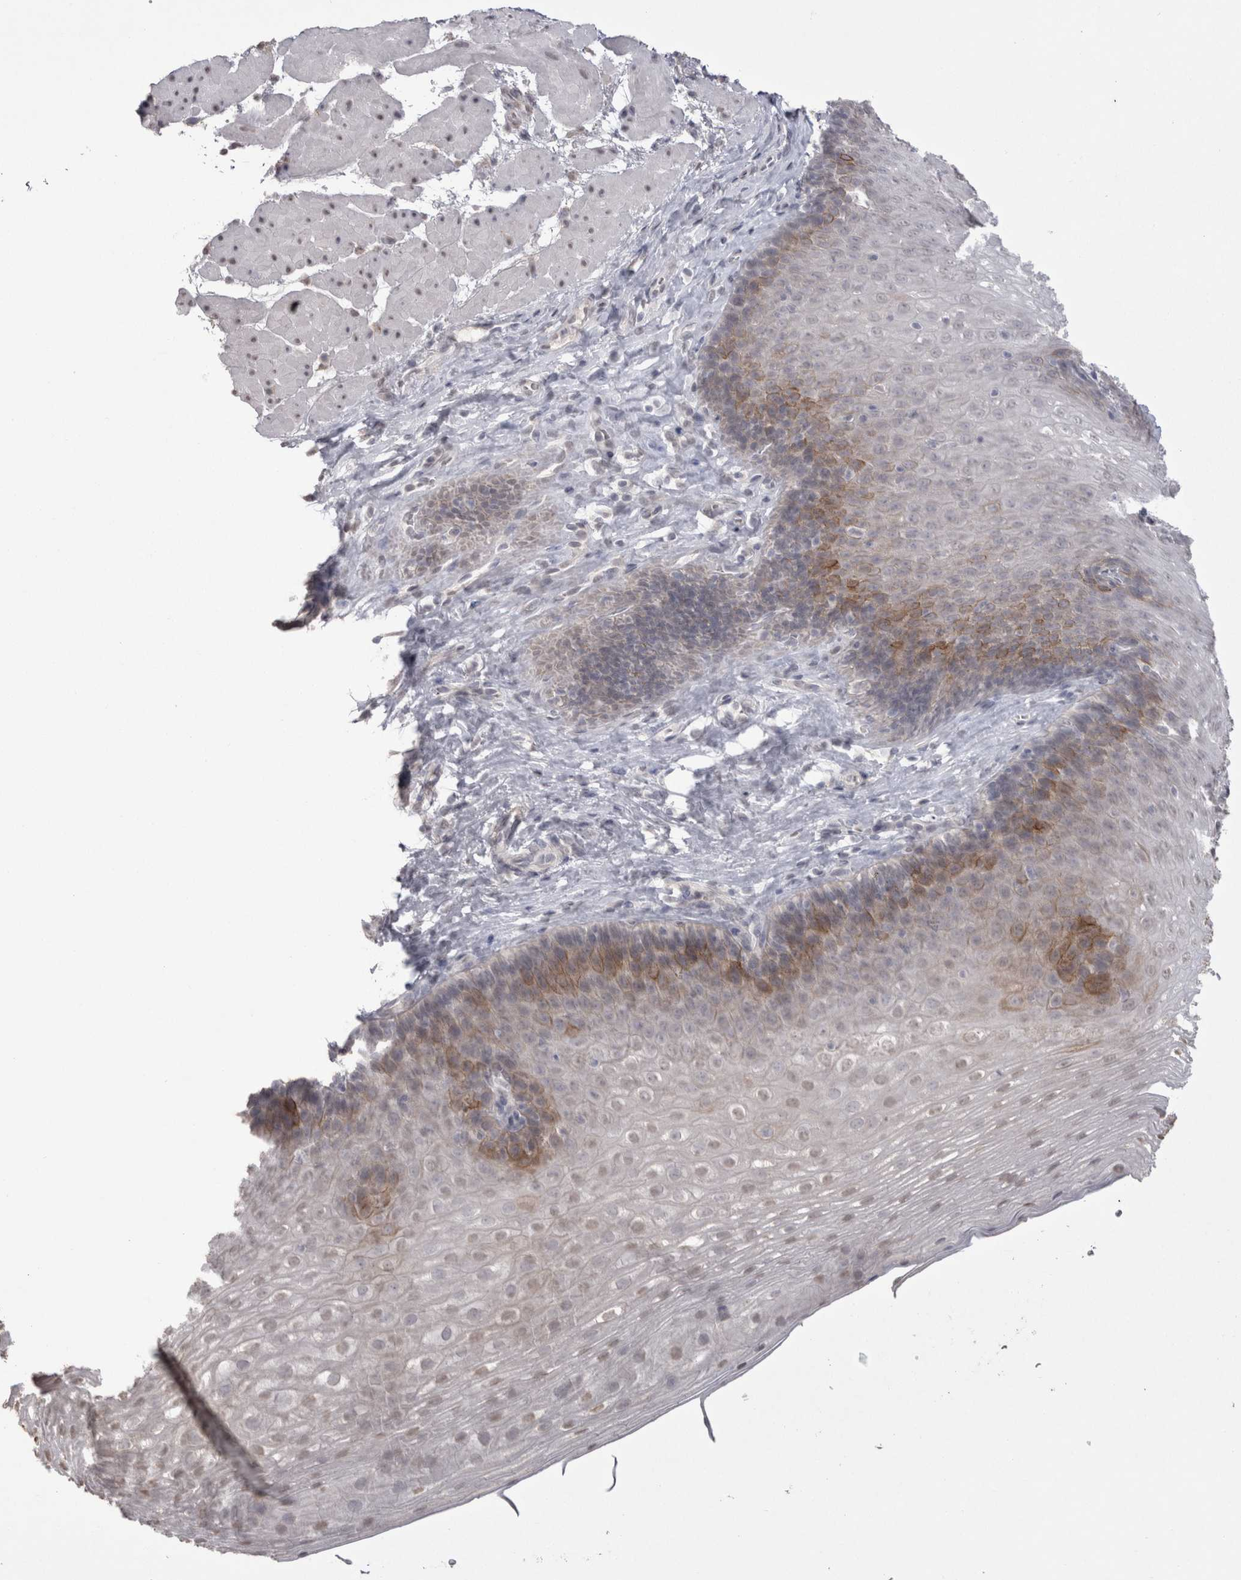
{"staining": {"intensity": "moderate", "quantity": "<25%", "location": "cytoplasmic/membranous,nuclear"}, "tissue": "esophagus", "cell_type": "Squamous epithelial cells", "image_type": "normal", "snomed": [{"axis": "morphology", "description": "Normal tissue, NOS"}, {"axis": "topography", "description": "Esophagus"}], "caption": "High-magnification brightfield microscopy of unremarkable esophagus stained with DAB (3,3'-diaminobenzidine) (brown) and counterstained with hematoxylin (blue). squamous epithelial cells exhibit moderate cytoplasmic/membranous,nuclear positivity is present in approximately<25% of cells.", "gene": "DDX4", "patient": {"sex": "female", "age": 66}}